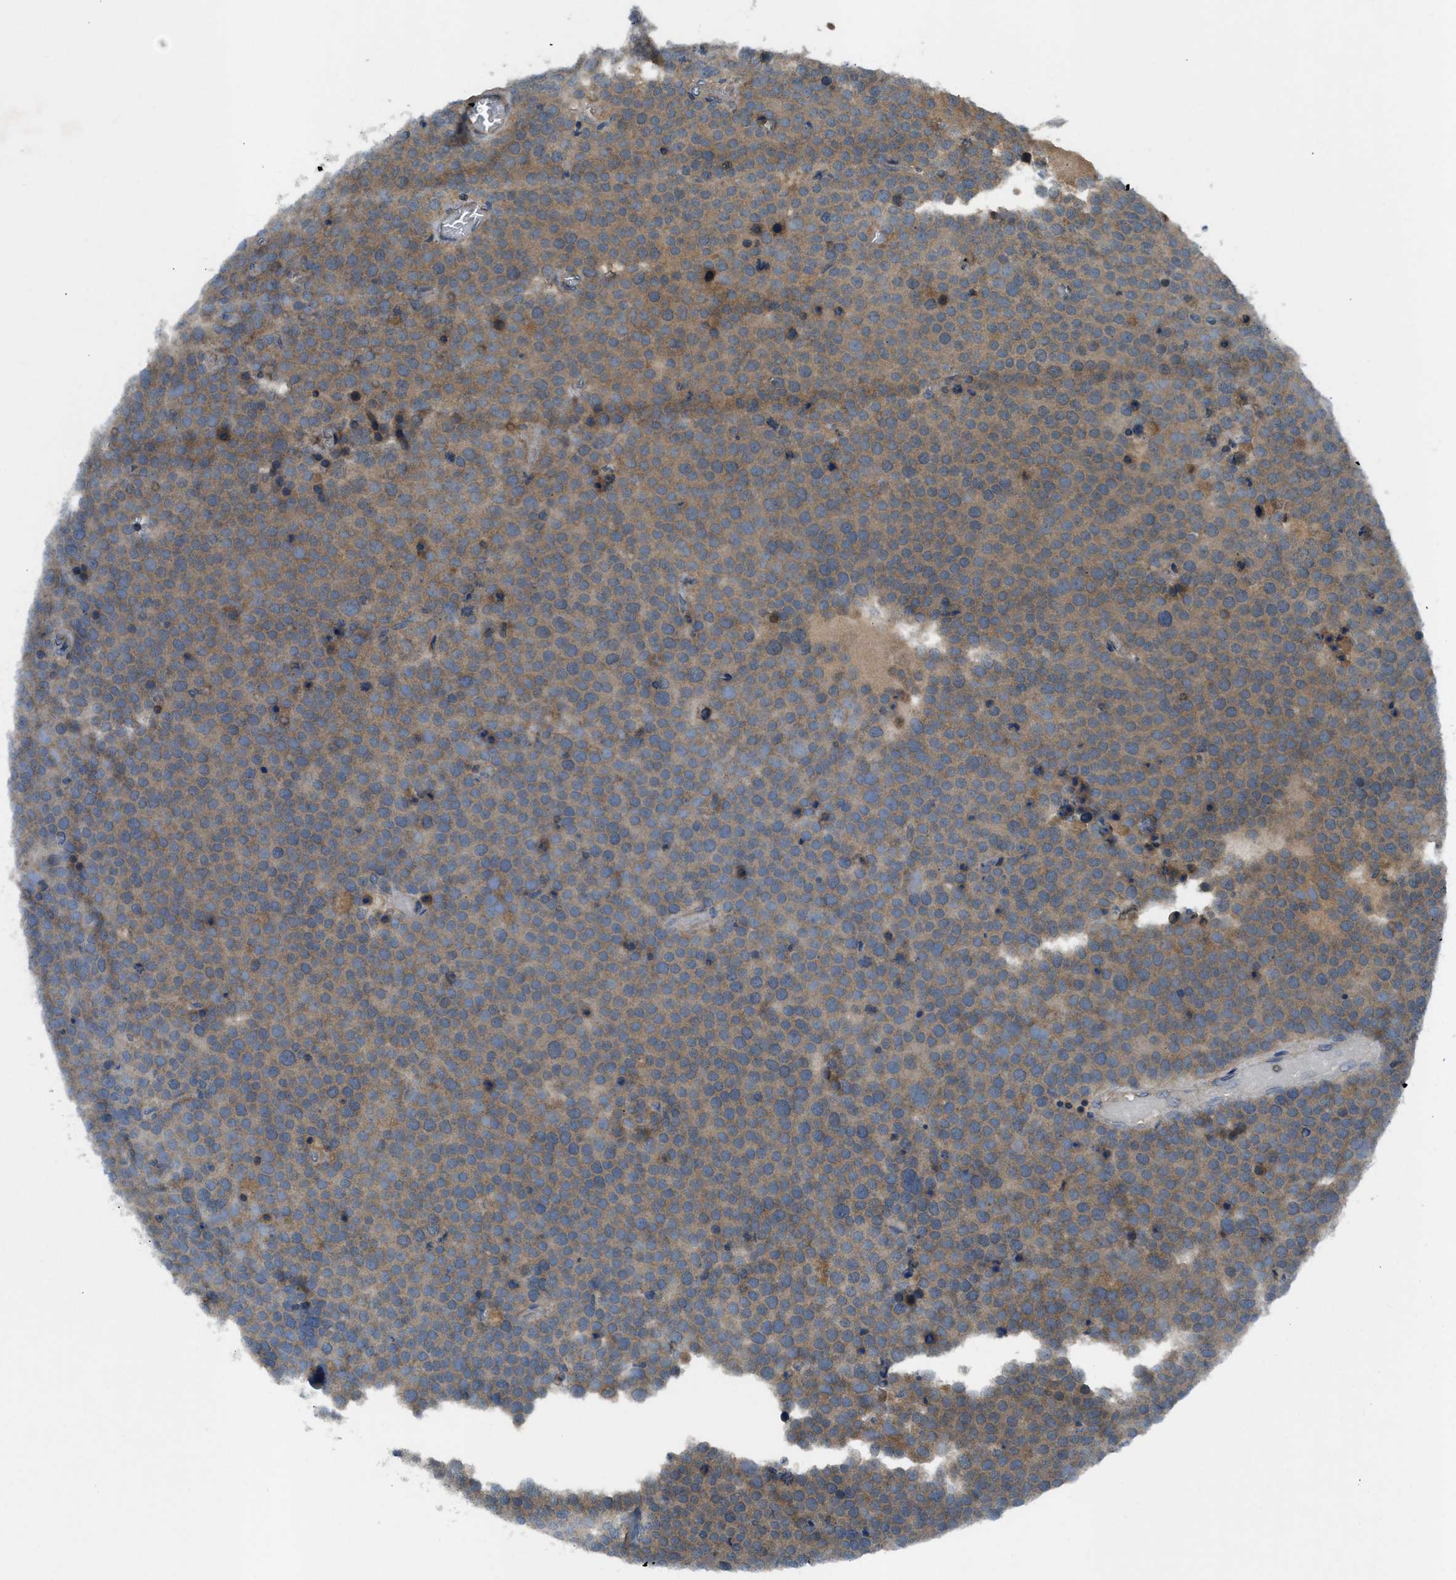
{"staining": {"intensity": "moderate", "quantity": ">75%", "location": "cytoplasmic/membranous"}, "tissue": "testis cancer", "cell_type": "Tumor cells", "image_type": "cancer", "snomed": [{"axis": "morphology", "description": "Normal tissue, NOS"}, {"axis": "morphology", "description": "Seminoma, NOS"}, {"axis": "topography", "description": "Testis"}], "caption": "A brown stain highlights moderate cytoplasmic/membranous staining of a protein in human testis cancer (seminoma) tumor cells.", "gene": "PAFAH2", "patient": {"sex": "male", "age": 71}}